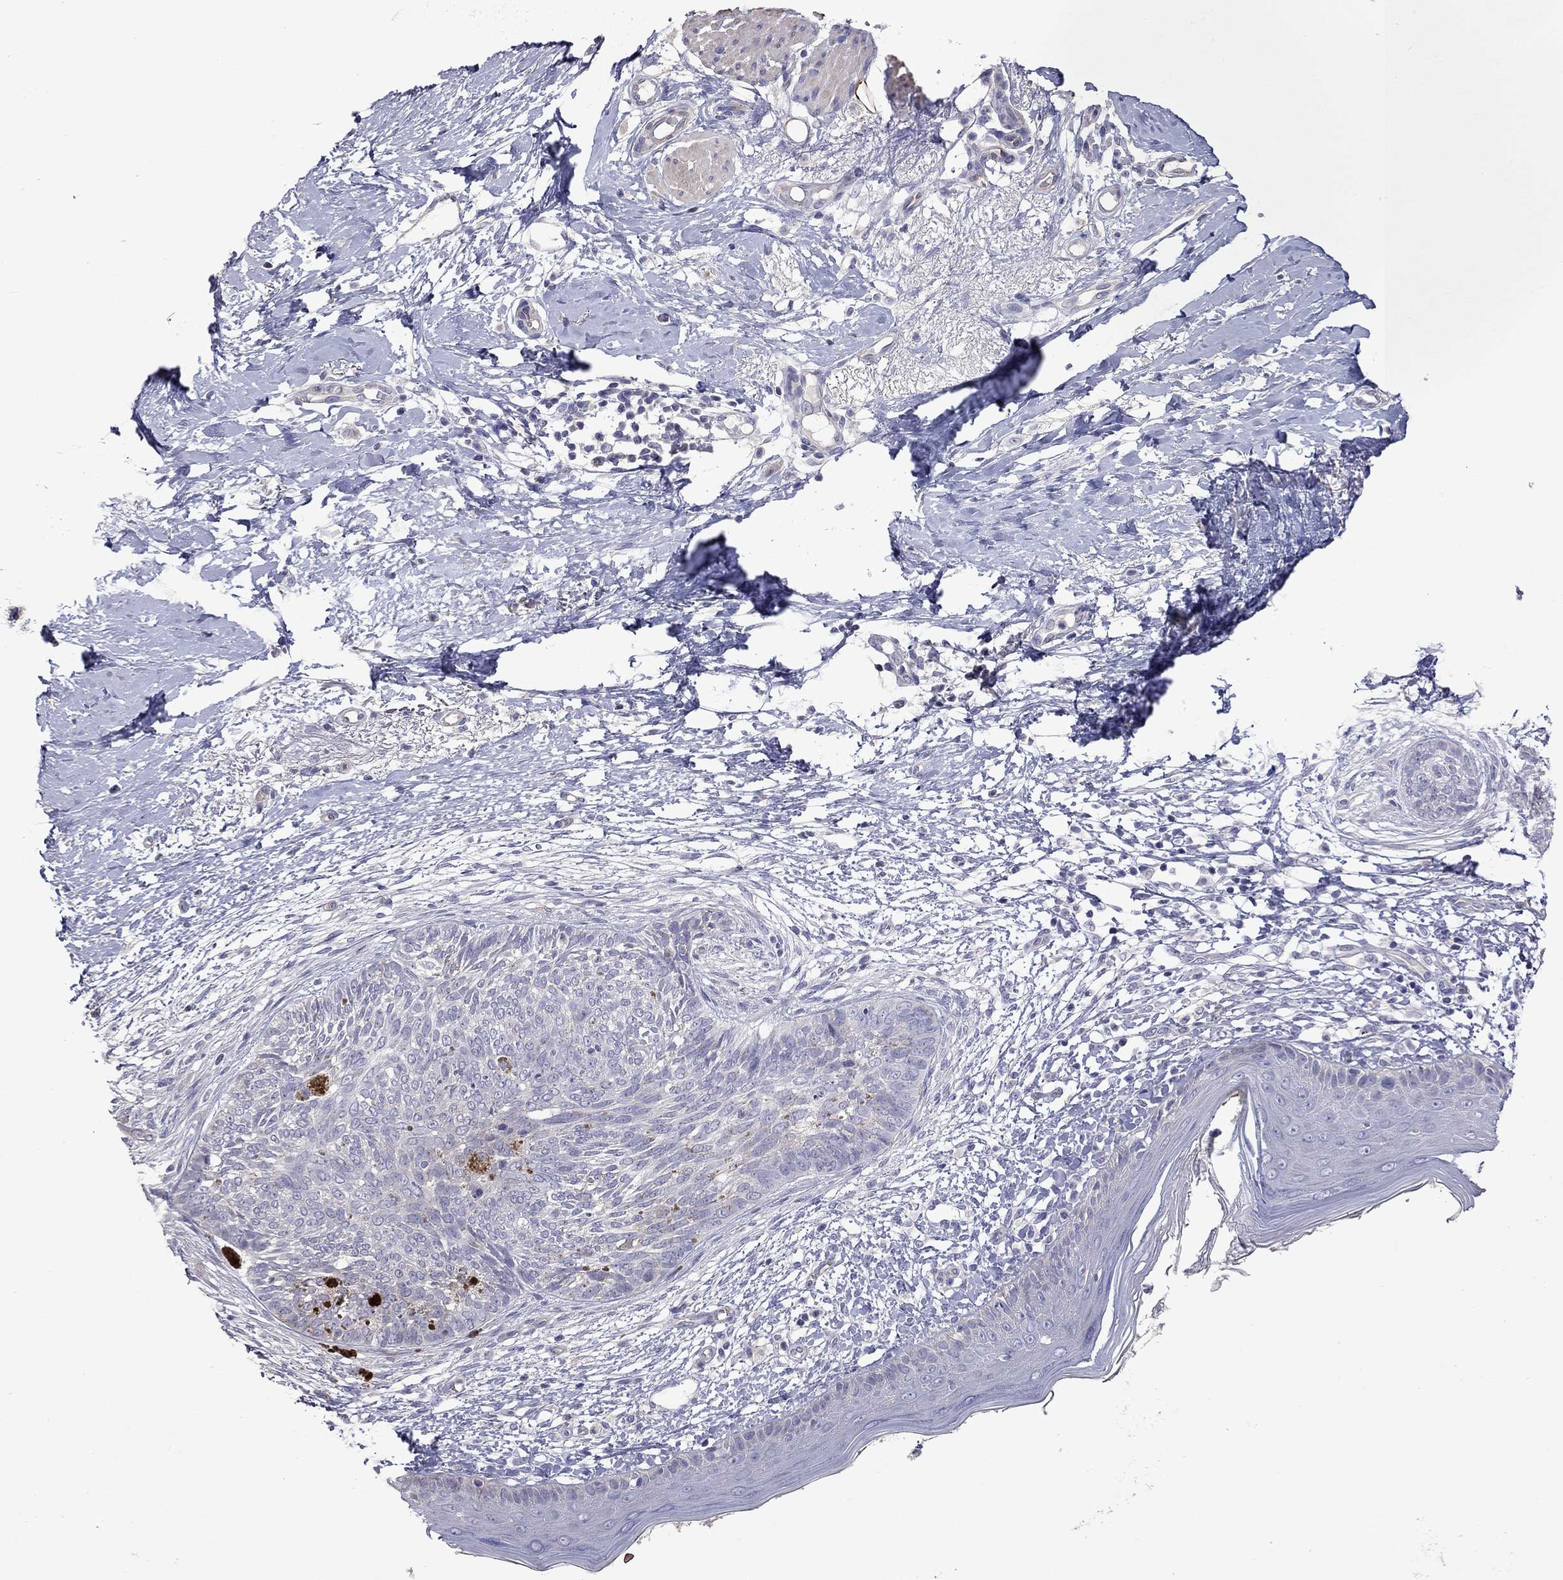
{"staining": {"intensity": "negative", "quantity": "none", "location": "none"}, "tissue": "skin cancer", "cell_type": "Tumor cells", "image_type": "cancer", "snomed": [{"axis": "morphology", "description": "Normal tissue, NOS"}, {"axis": "morphology", "description": "Basal cell carcinoma"}, {"axis": "topography", "description": "Skin"}], "caption": "Micrograph shows no protein staining in tumor cells of skin basal cell carcinoma tissue.", "gene": "FEZ1", "patient": {"sex": "male", "age": 84}}